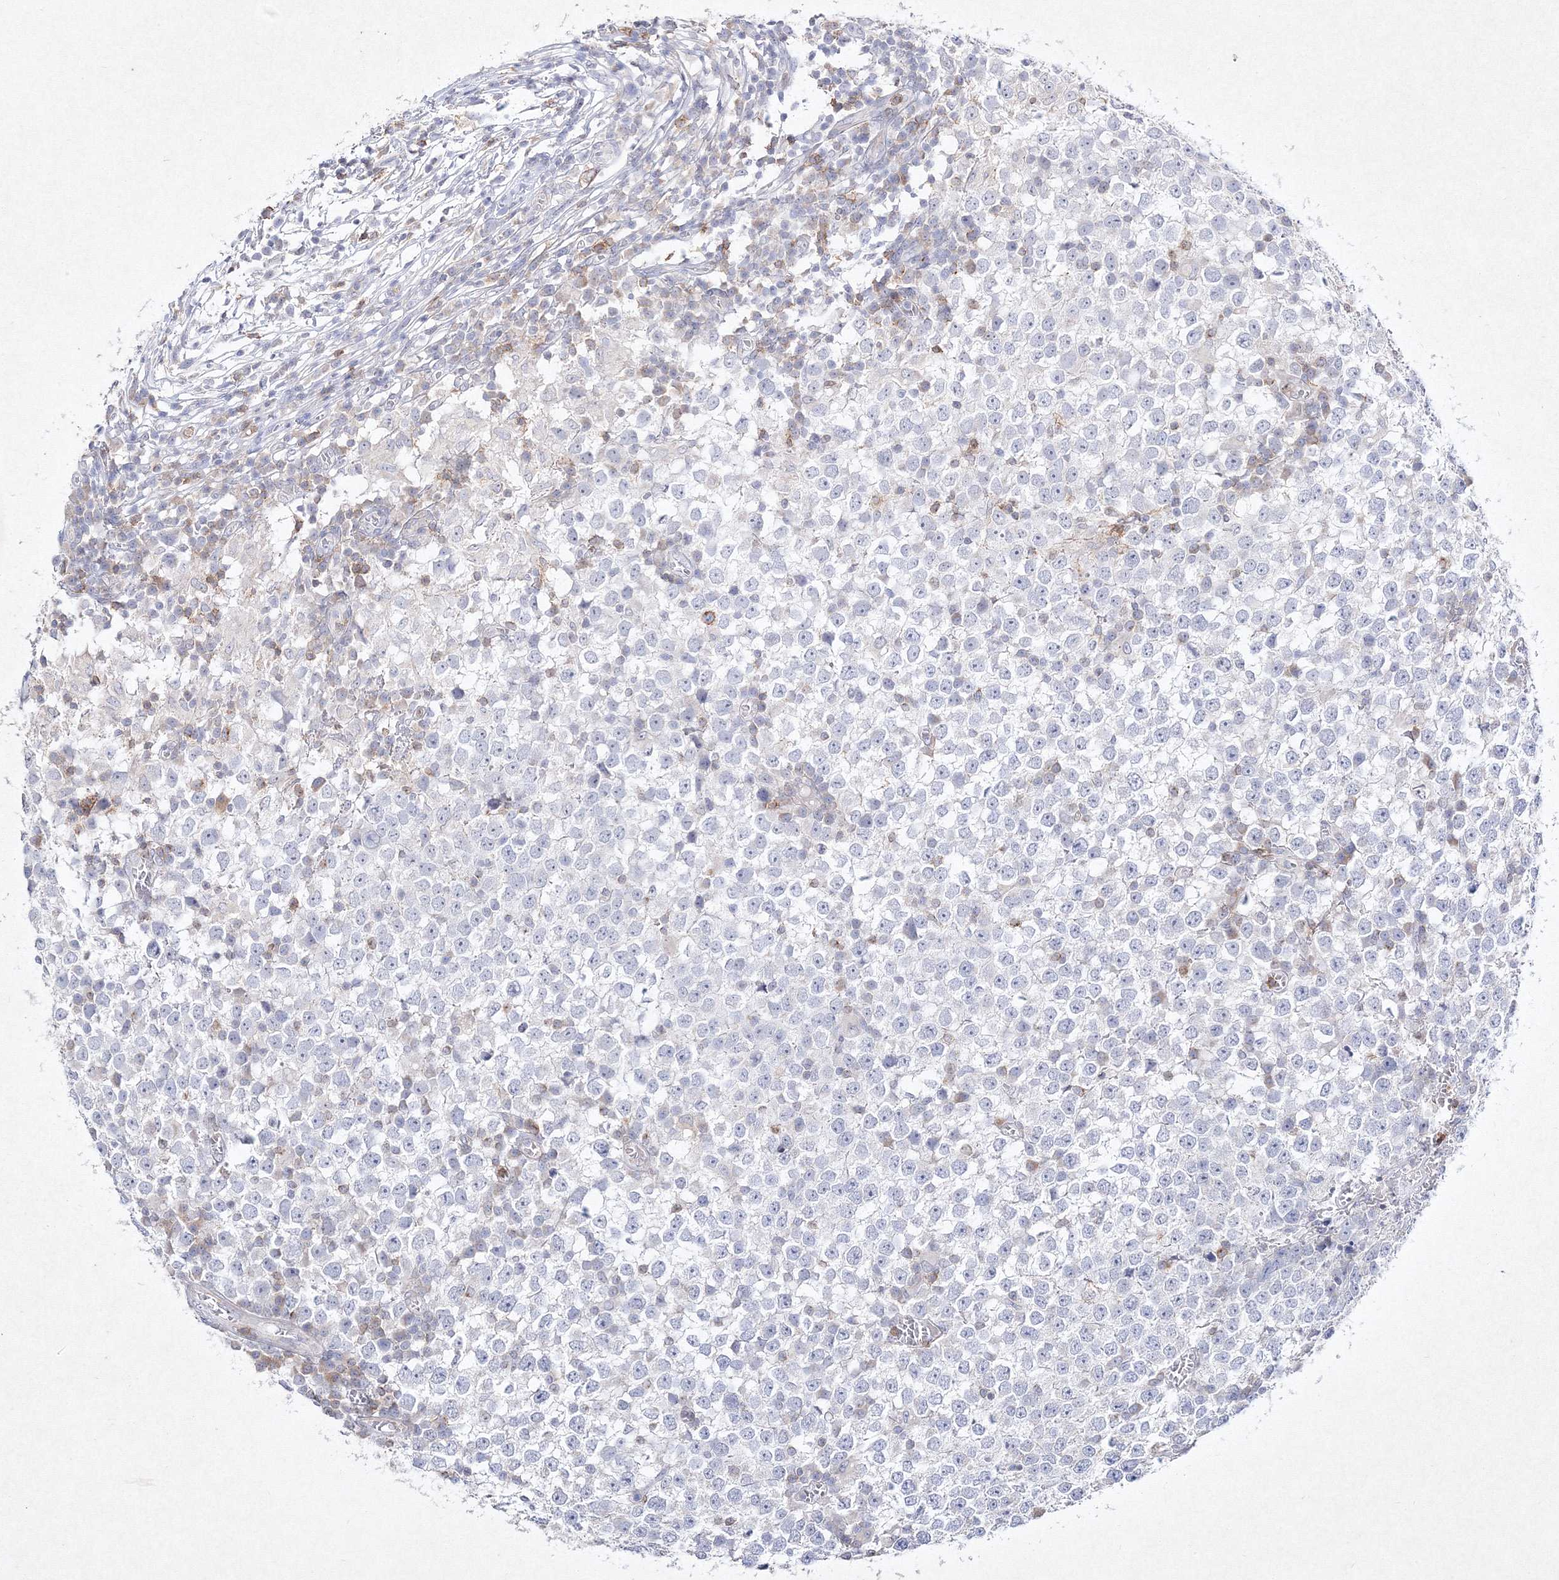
{"staining": {"intensity": "negative", "quantity": "none", "location": "none"}, "tissue": "testis cancer", "cell_type": "Tumor cells", "image_type": "cancer", "snomed": [{"axis": "morphology", "description": "Seminoma, NOS"}, {"axis": "topography", "description": "Testis"}], "caption": "This photomicrograph is of testis cancer stained with immunohistochemistry to label a protein in brown with the nuclei are counter-stained blue. There is no expression in tumor cells.", "gene": "HCST", "patient": {"sex": "male", "age": 65}}